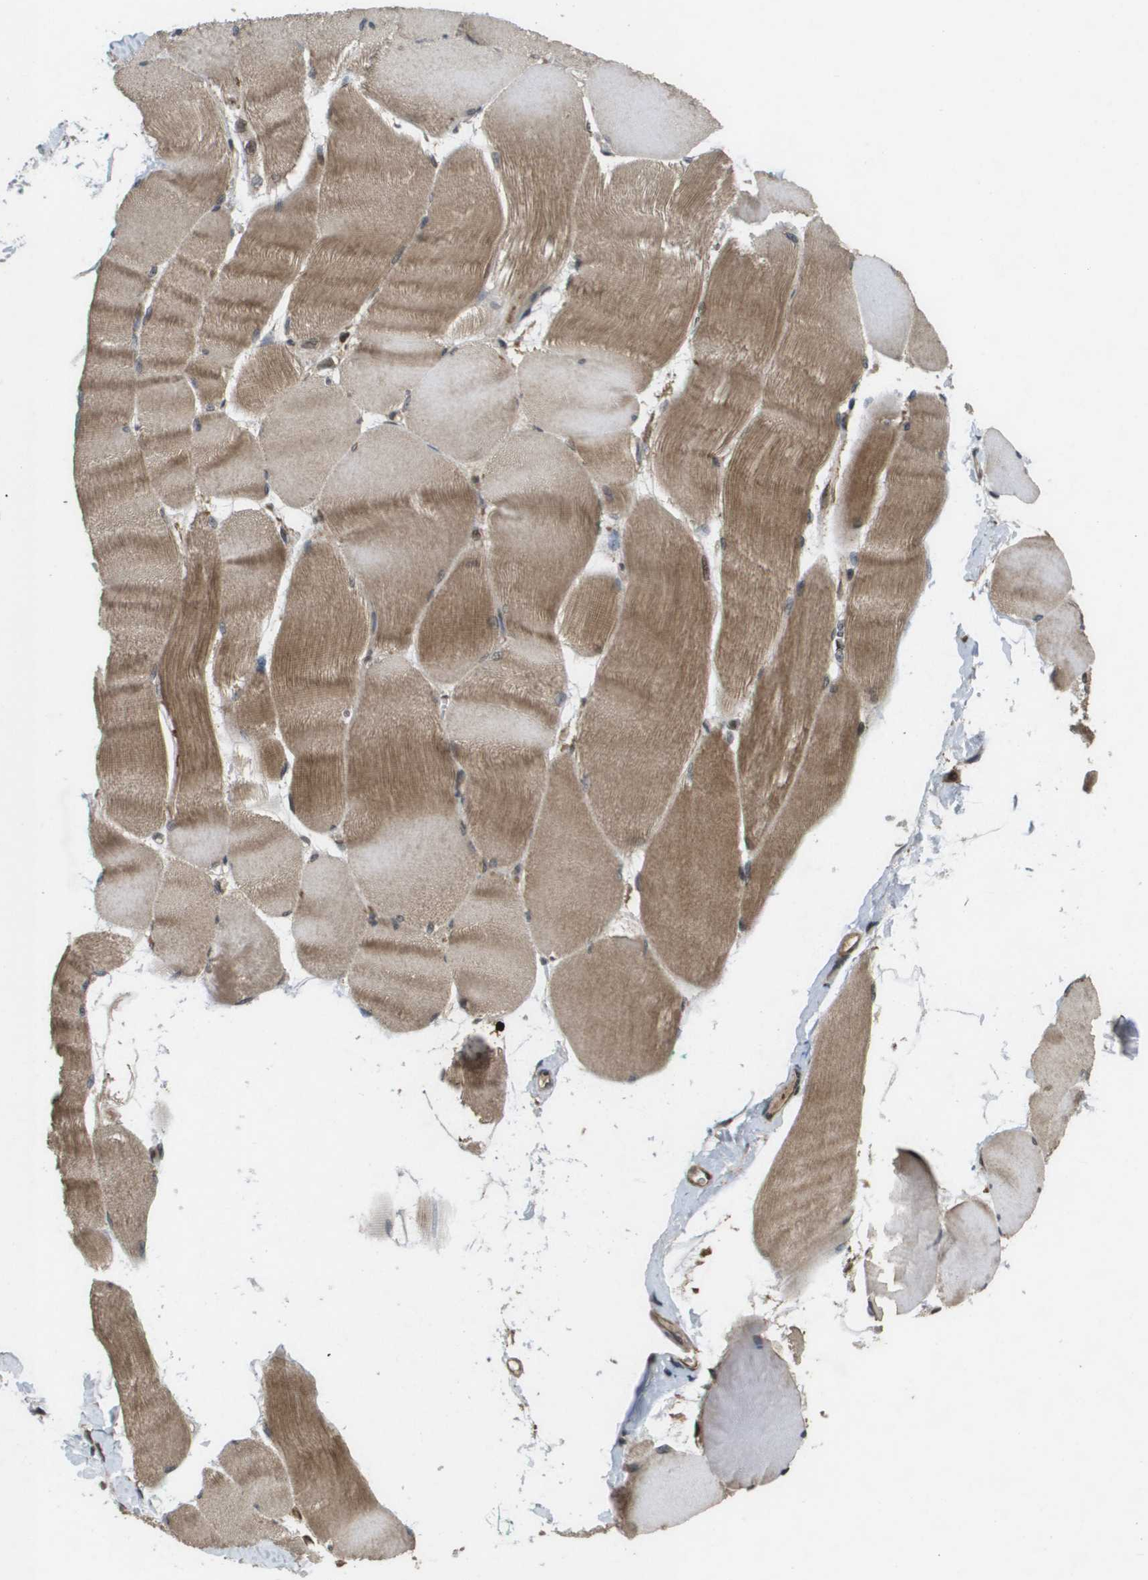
{"staining": {"intensity": "moderate", "quantity": ">75%", "location": "cytoplasmic/membranous"}, "tissue": "skeletal muscle", "cell_type": "Myocytes", "image_type": "normal", "snomed": [{"axis": "morphology", "description": "Normal tissue, NOS"}, {"axis": "morphology", "description": "Squamous cell carcinoma, NOS"}, {"axis": "topography", "description": "Skeletal muscle"}], "caption": "Immunohistochemistry micrograph of unremarkable skeletal muscle stained for a protein (brown), which reveals medium levels of moderate cytoplasmic/membranous expression in approximately >75% of myocytes.", "gene": "KIF11", "patient": {"sex": "male", "age": 51}}